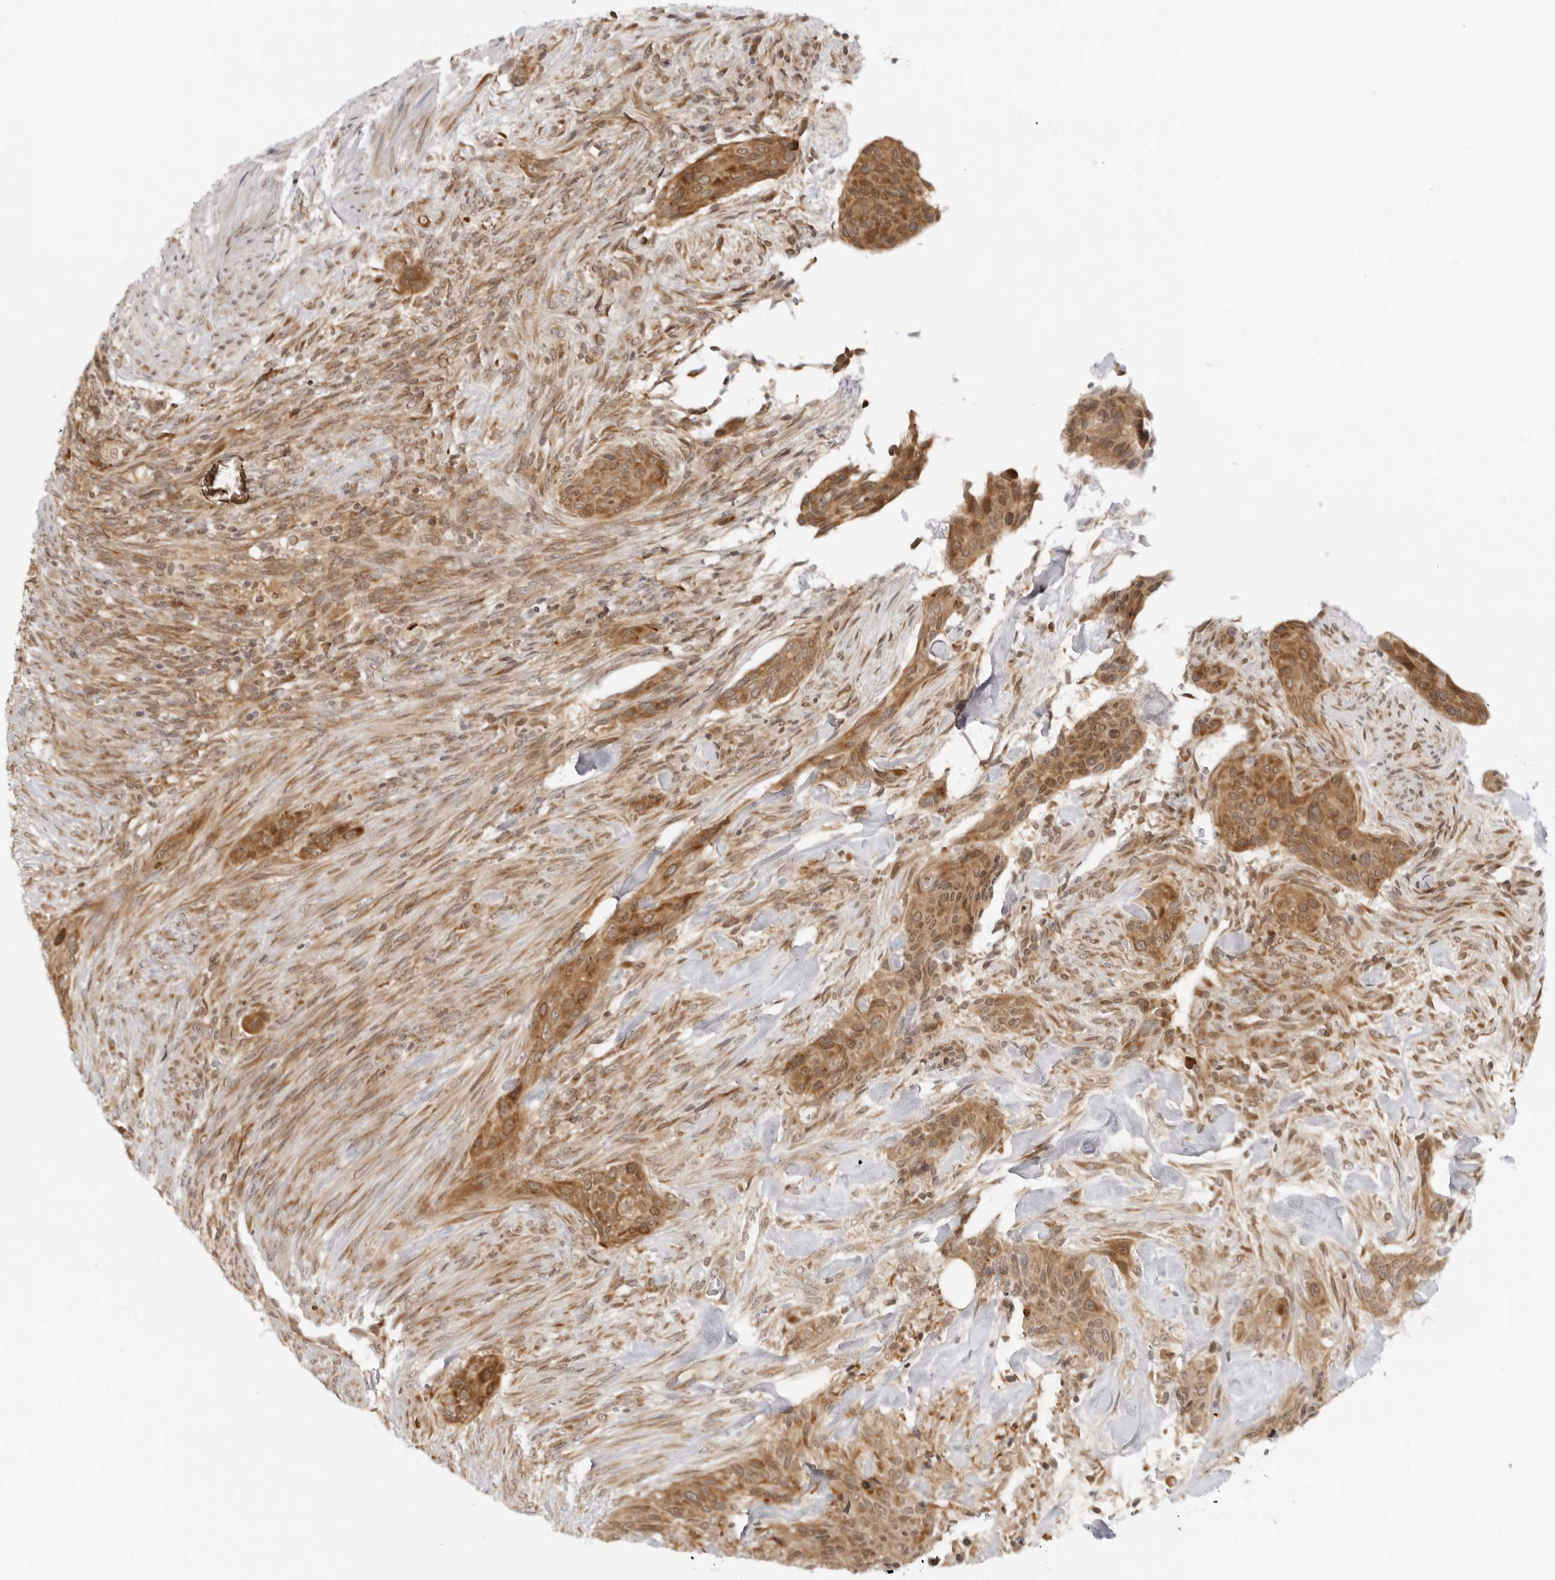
{"staining": {"intensity": "moderate", "quantity": ">75%", "location": "cytoplasmic/membranous"}, "tissue": "urothelial cancer", "cell_type": "Tumor cells", "image_type": "cancer", "snomed": [{"axis": "morphology", "description": "Urothelial carcinoma, High grade"}, {"axis": "topography", "description": "Urinary bladder"}], "caption": "Tumor cells exhibit medium levels of moderate cytoplasmic/membranous expression in approximately >75% of cells in human urothelial carcinoma (high-grade).", "gene": "PRRC2C", "patient": {"sex": "male", "age": 35}}